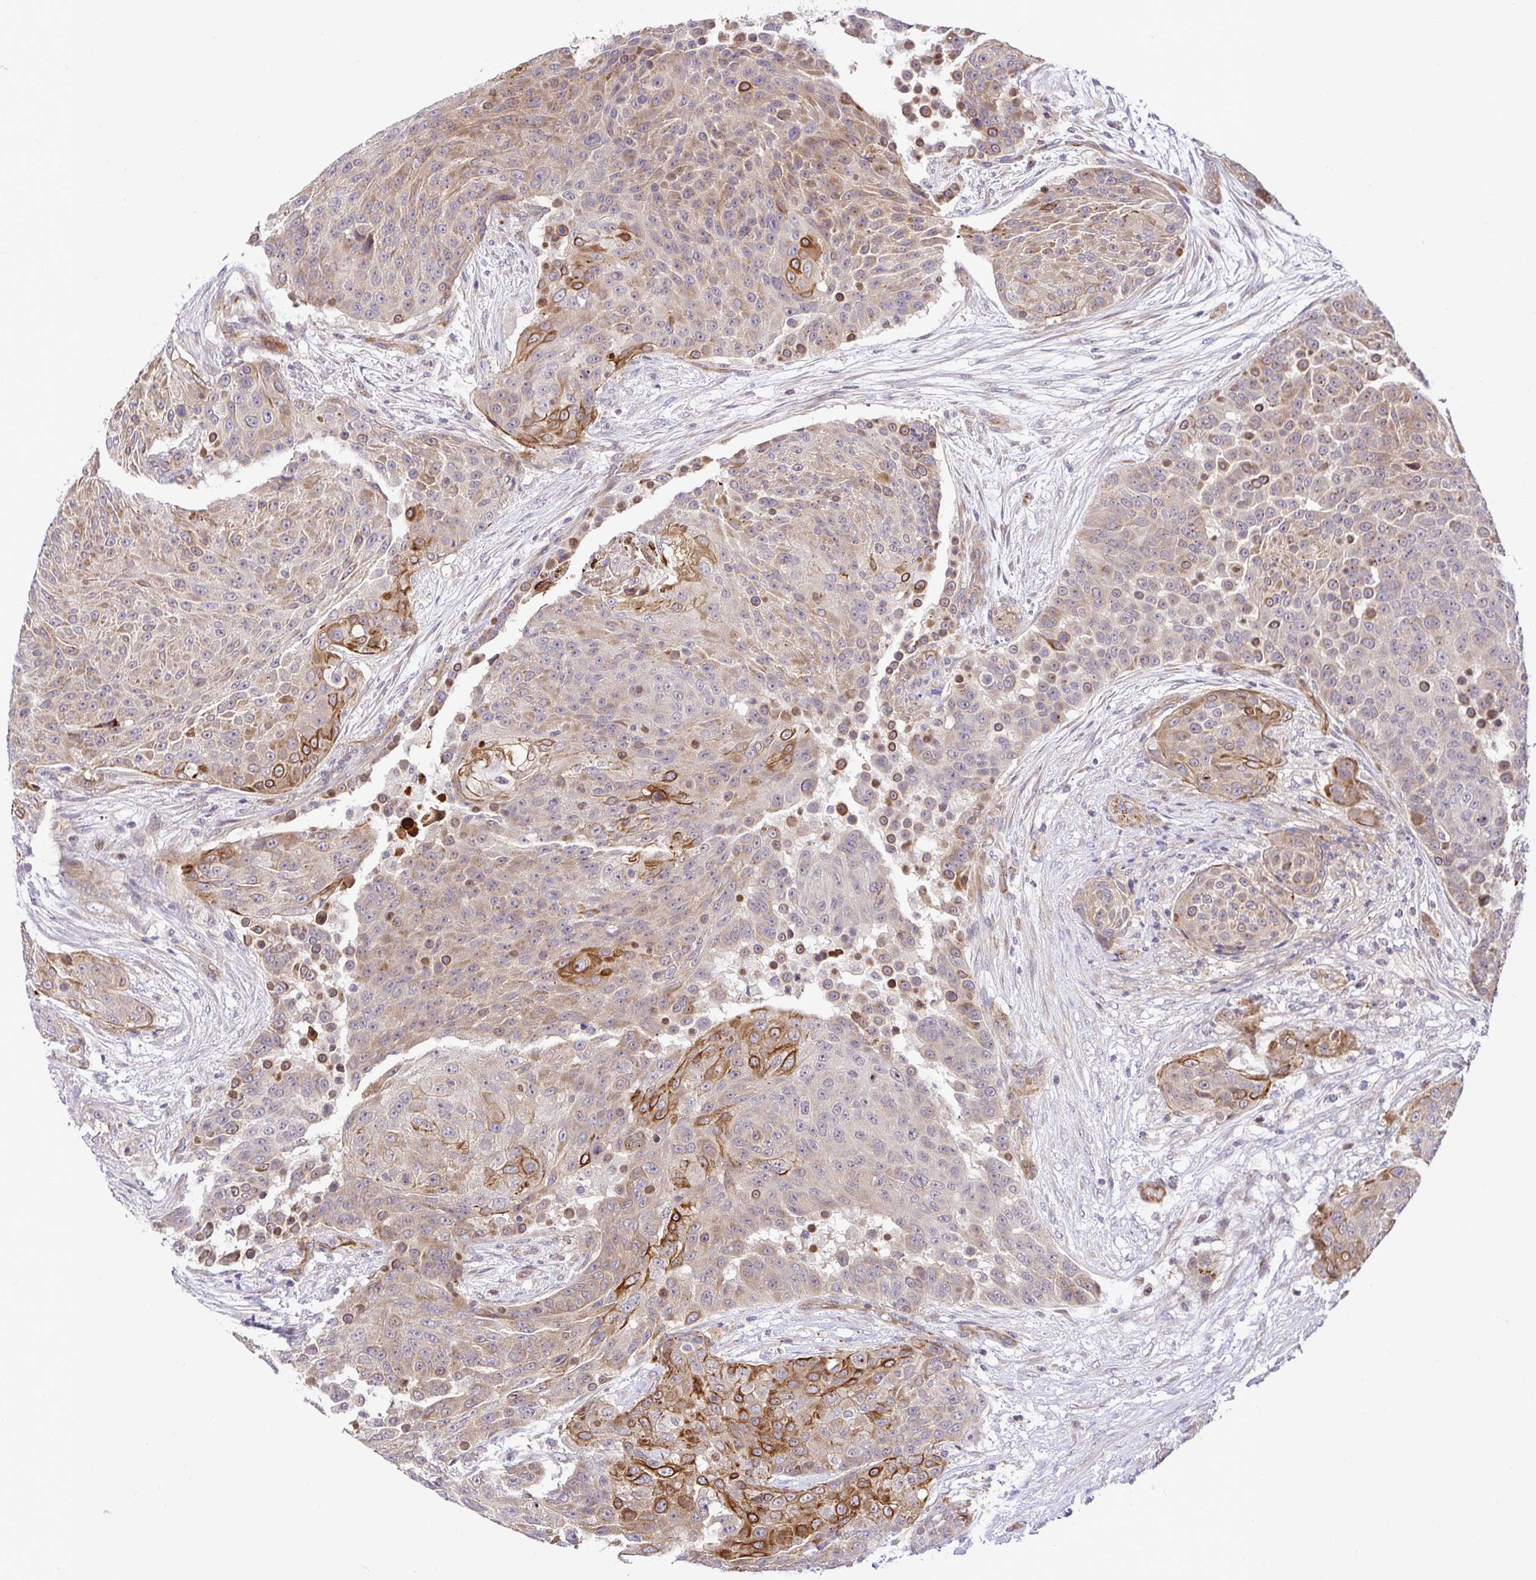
{"staining": {"intensity": "strong", "quantity": "<25%", "location": "cytoplasmic/membranous"}, "tissue": "urothelial cancer", "cell_type": "Tumor cells", "image_type": "cancer", "snomed": [{"axis": "morphology", "description": "Urothelial carcinoma, High grade"}, {"axis": "topography", "description": "Urinary bladder"}], "caption": "Brown immunohistochemical staining in urothelial cancer shows strong cytoplasmic/membranous expression in approximately <25% of tumor cells.", "gene": "TRIM55", "patient": {"sex": "female", "age": 63}}